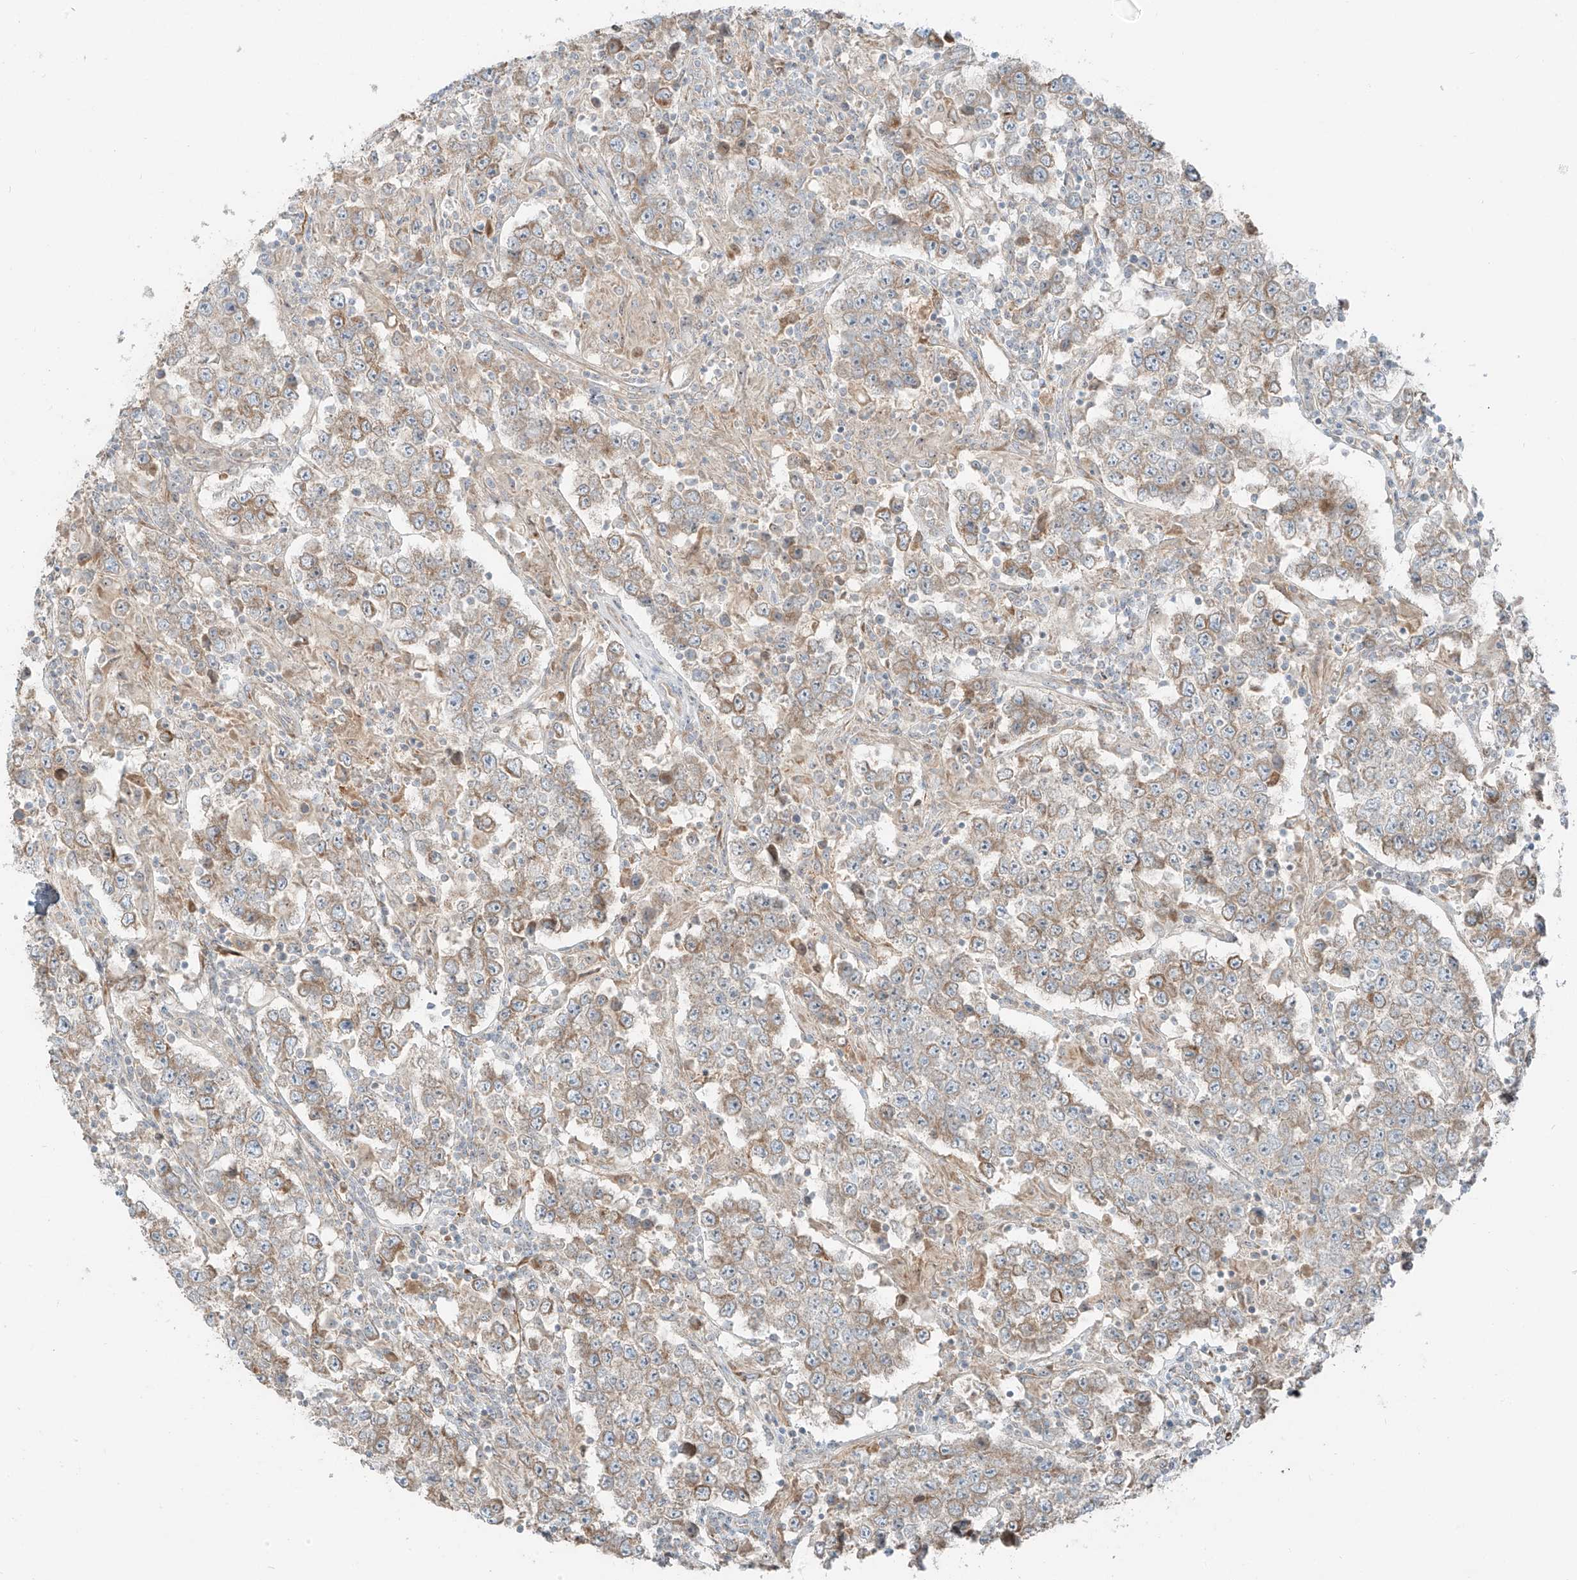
{"staining": {"intensity": "weak", "quantity": "25%-75%", "location": "cytoplasmic/membranous"}, "tissue": "testis cancer", "cell_type": "Tumor cells", "image_type": "cancer", "snomed": [{"axis": "morphology", "description": "Normal tissue, NOS"}, {"axis": "morphology", "description": "Urothelial carcinoma, High grade"}, {"axis": "morphology", "description": "Seminoma, NOS"}, {"axis": "morphology", "description": "Carcinoma, Embryonal, NOS"}, {"axis": "topography", "description": "Urinary bladder"}, {"axis": "topography", "description": "Testis"}], "caption": "Protein staining exhibits weak cytoplasmic/membranous staining in about 25%-75% of tumor cells in testis cancer (high-grade urothelial carcinoma).", "gene": "FSTL1", "patient": {"sex": "male", "age": 41}}